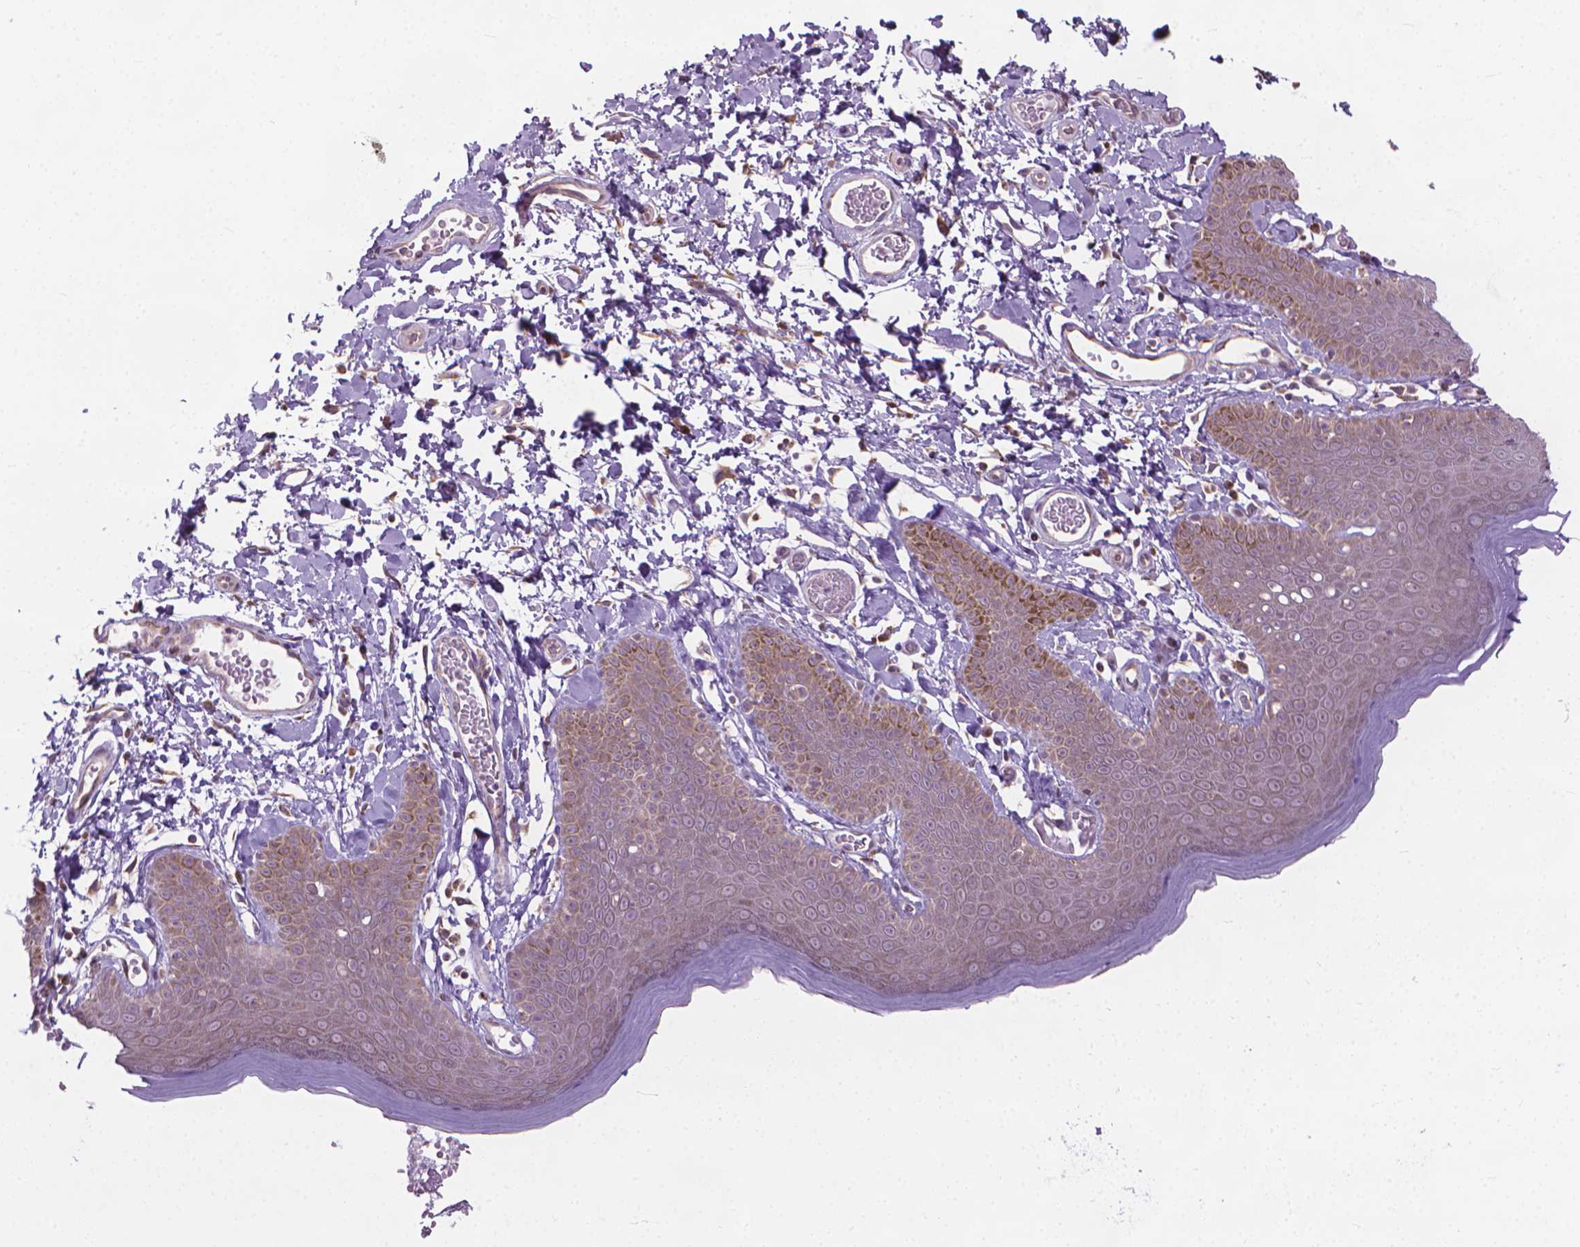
{"staining": {"intensity": "moderate", "quantity": "<25%", "location": "cytoplasmic/membranous"}, "tissue": "skin", "cell_type": "Epidermal cells", "image_type": "normal", "snomed": [{"axis": "morphology", "description": "Normal tissue, NOS"}, {"axis": "topography", "description": "Anal"}], "caption": "Approximately <25% of epidermal cells in benign skin show moderate cytoplasmic/membranous protein expression as visualized by brown immunohistochemical staining.", "gene": "NUDT1", "patient": {"sex": "male", "age": 53}}